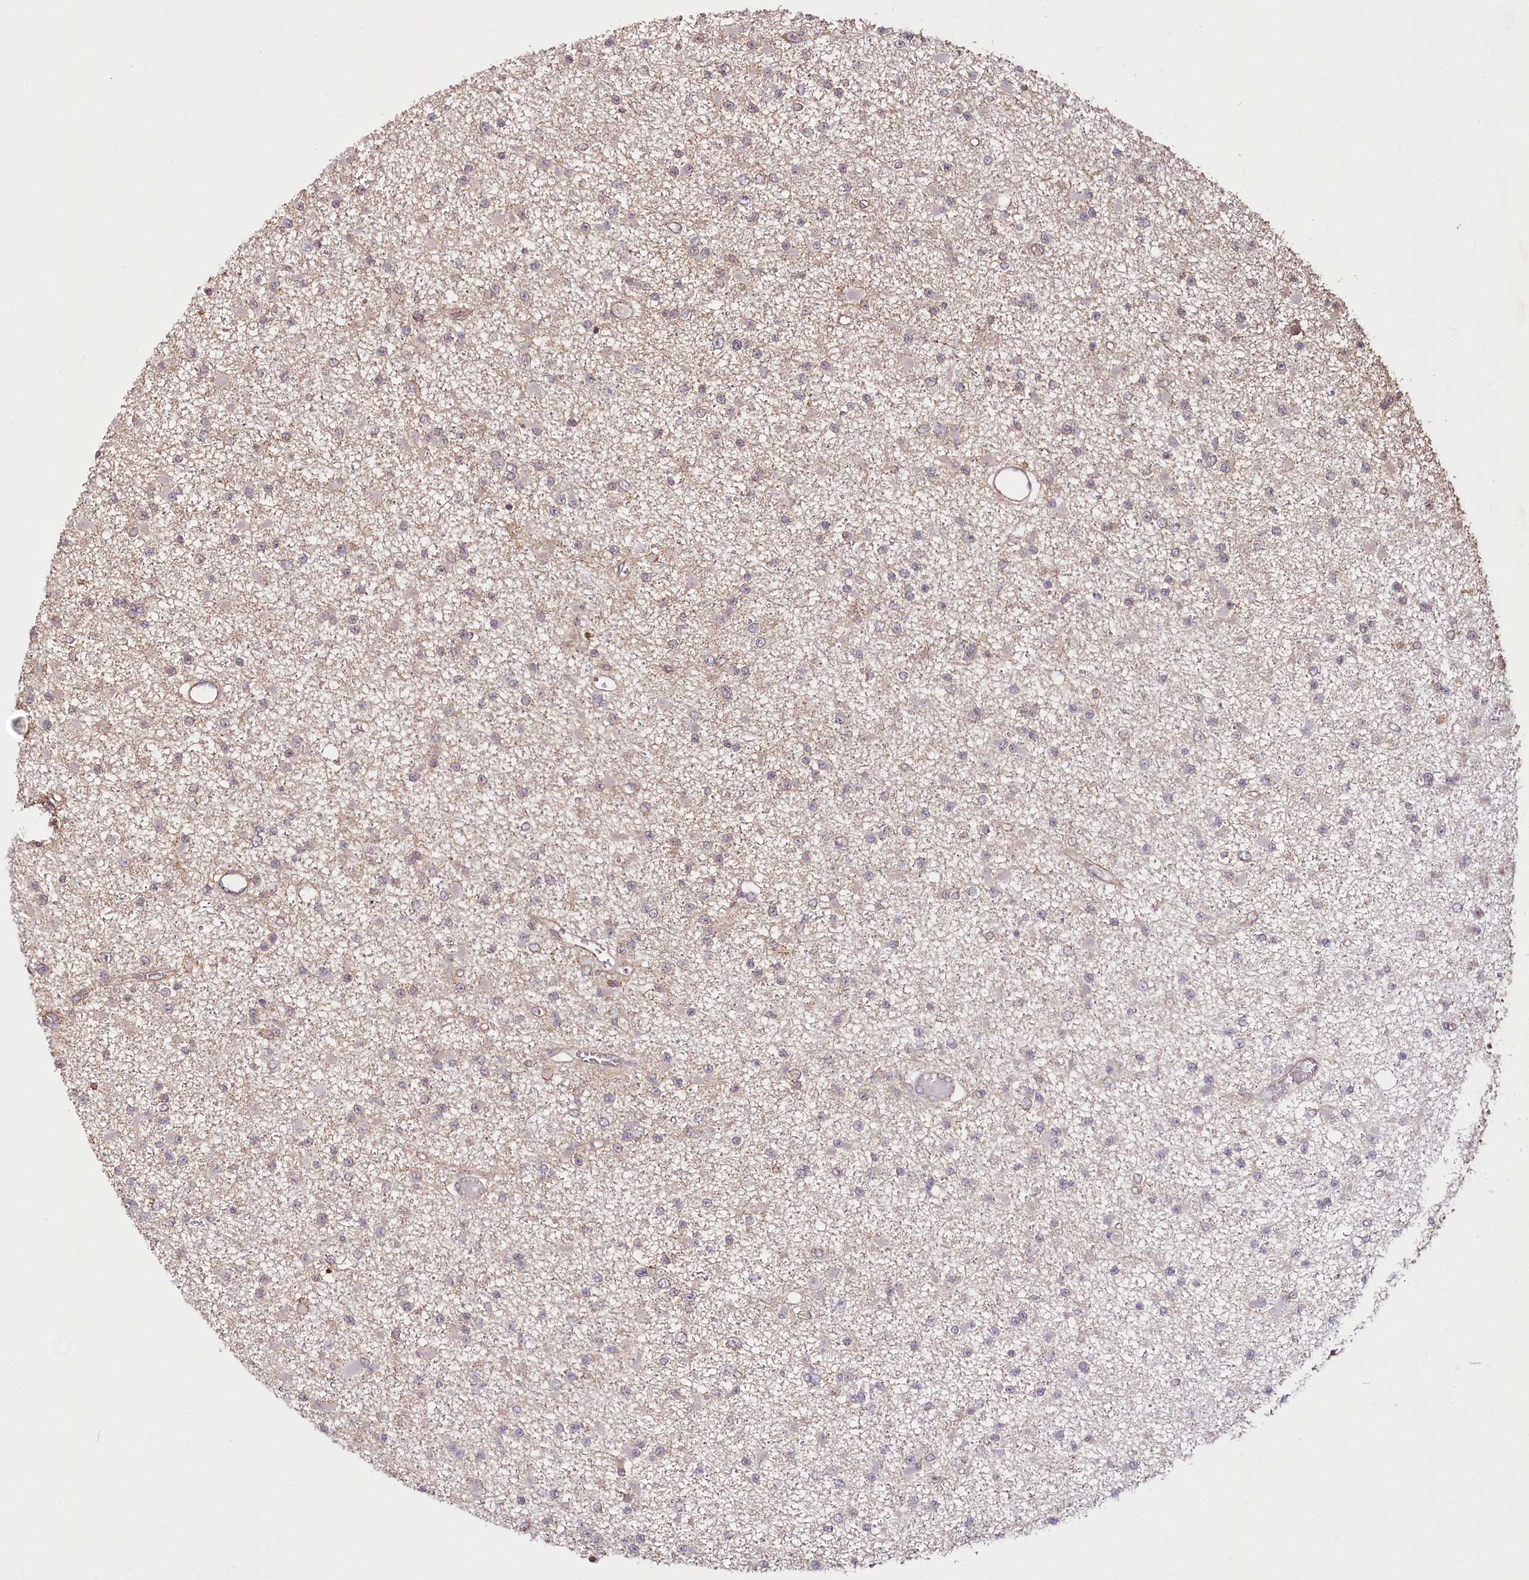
{"staining": {"intensity": "moderate", "quantity": "<25%", "location": "cytoplasmic/membranous"}, "tissue": "glioma", "cell_type": "Tumor cells", "image_type": "cancer", "snomed": [{"axis": "morphology", "description": "Glioma, malignant, Low grade"}, {"axis": "topography", "description": "Brain"}], "caption": "Protein staining by immunohistochemistry (IHC) reveals moderate cytoplasmic/membranous expression in approximately <25% of tumor cells in malignant glioma (low-grade).", "gene": "DHX29", "patient": {"sex": "female", "age": 22}}